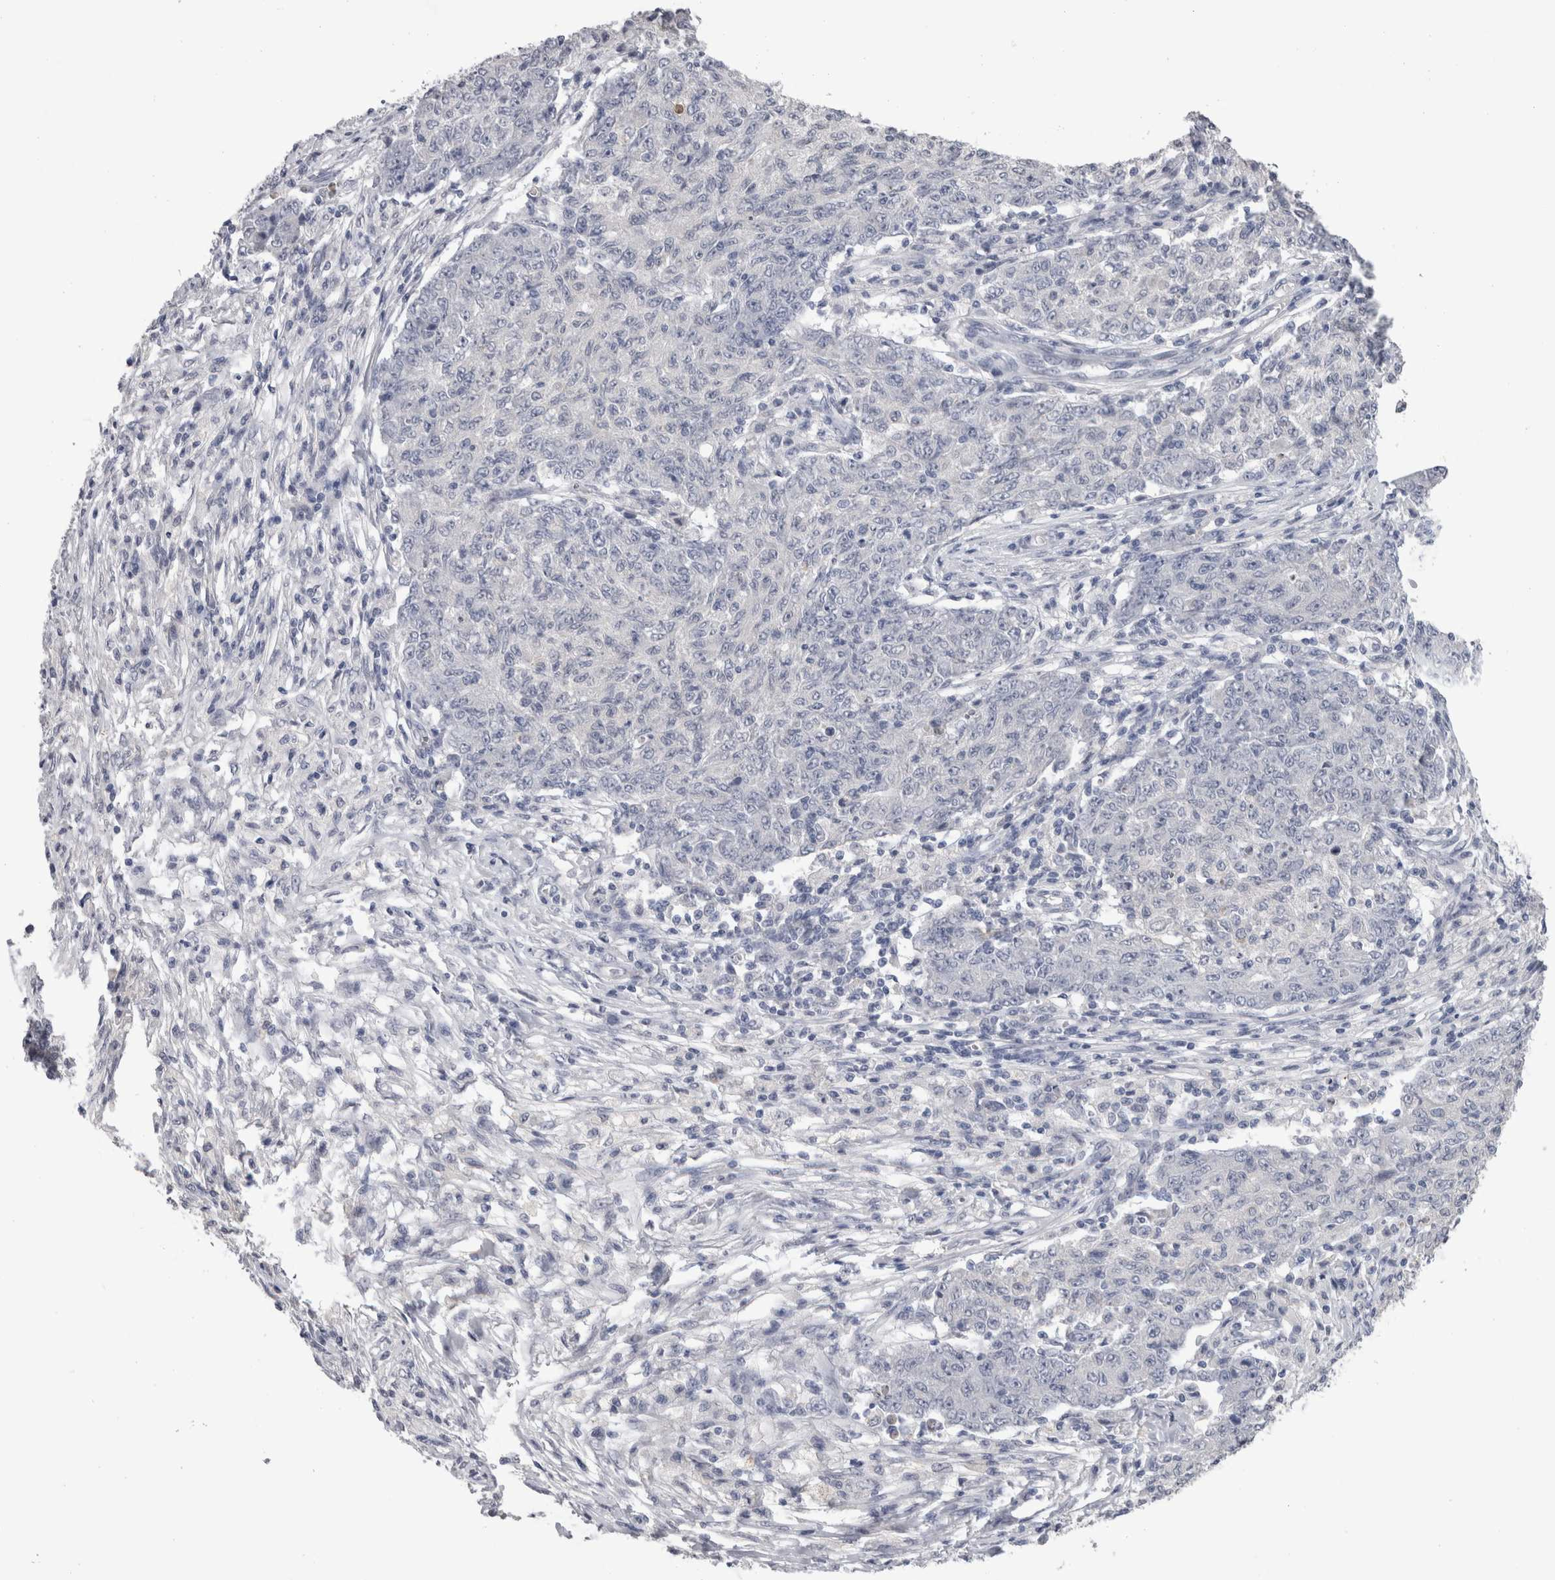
{"staining": {"intensity": "negative", "quantity": "none", "location": "none"}, "tissue": "ovarian cancer", "cell_type": "Tumor cells", "image_type": "cancer", "snomed": [{"axis": "morphology", "description": "Carcinoma, endometroid"}, {"axis": "topography", "description": "Ovary"}], "caption": "High magnification brightfield microscopy of ovarian endometroid carcinoma stained with DAB (3,3'-diaminobenzidine) (brown) and counterstained with hematoxylin (blue): tumor cells show no significant expression.", "gene": "FHOD3", "patient": {"sex": "female", "age": 42}}